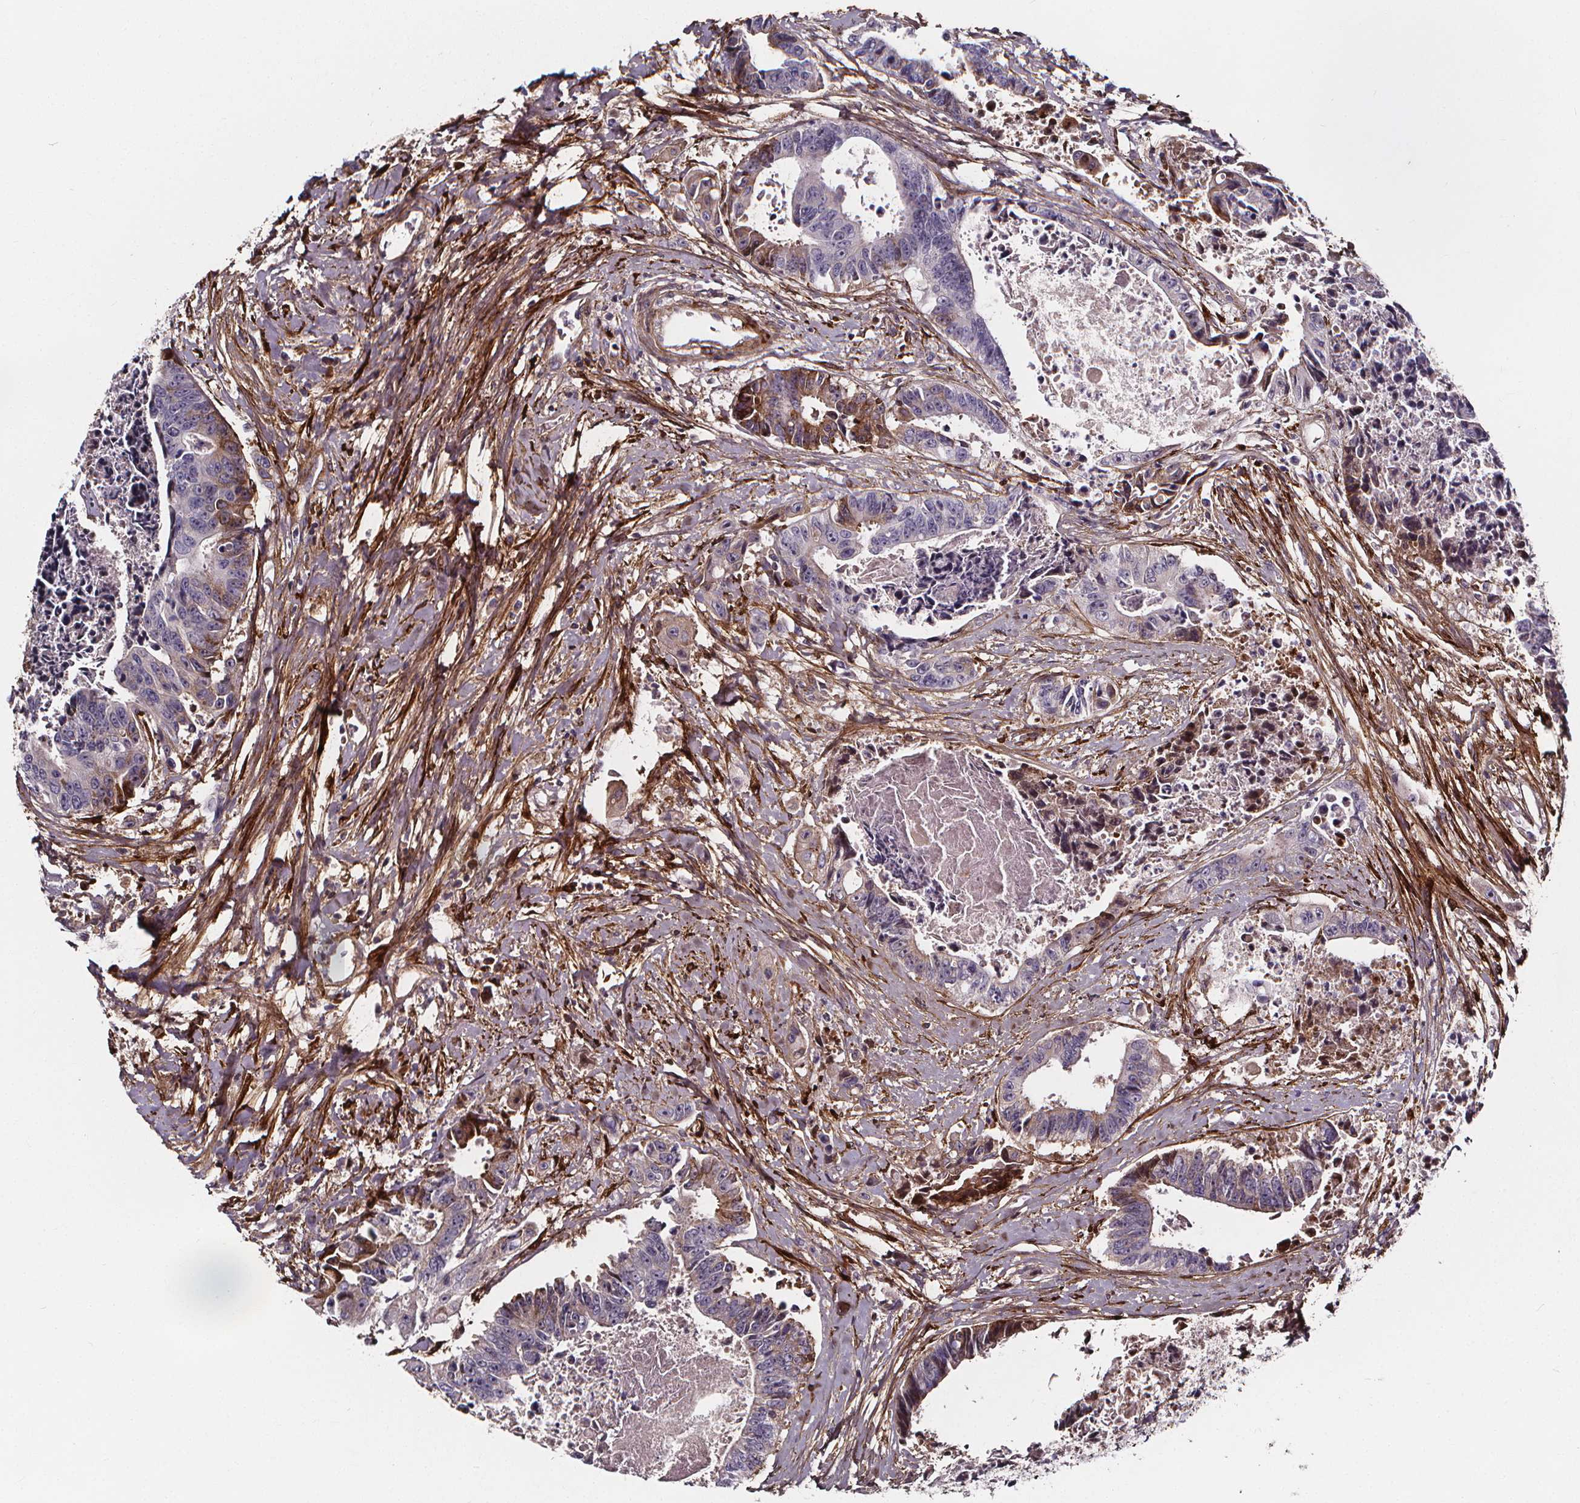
{"staining": {"intensity": "negative", "quantity": "none", "location": "none"}, "tissue": "colorectal cancer", "cell_type": "Tumor cells", "image_type": "cancer", "snomed": [{"axis": "morphology", "description": "Adenocarcinoma, NOS"}, {"axis": "topography", "description": "Rectum"}], "caption": "An immunohistochemistry micrograph of adenocarcinoma (colorectal) is shown. There is no staining in tumor cells of adenocarcinoma (colorectal).", "gene": "AEBP1", "patient": {"sex": "male", "age": 54}}